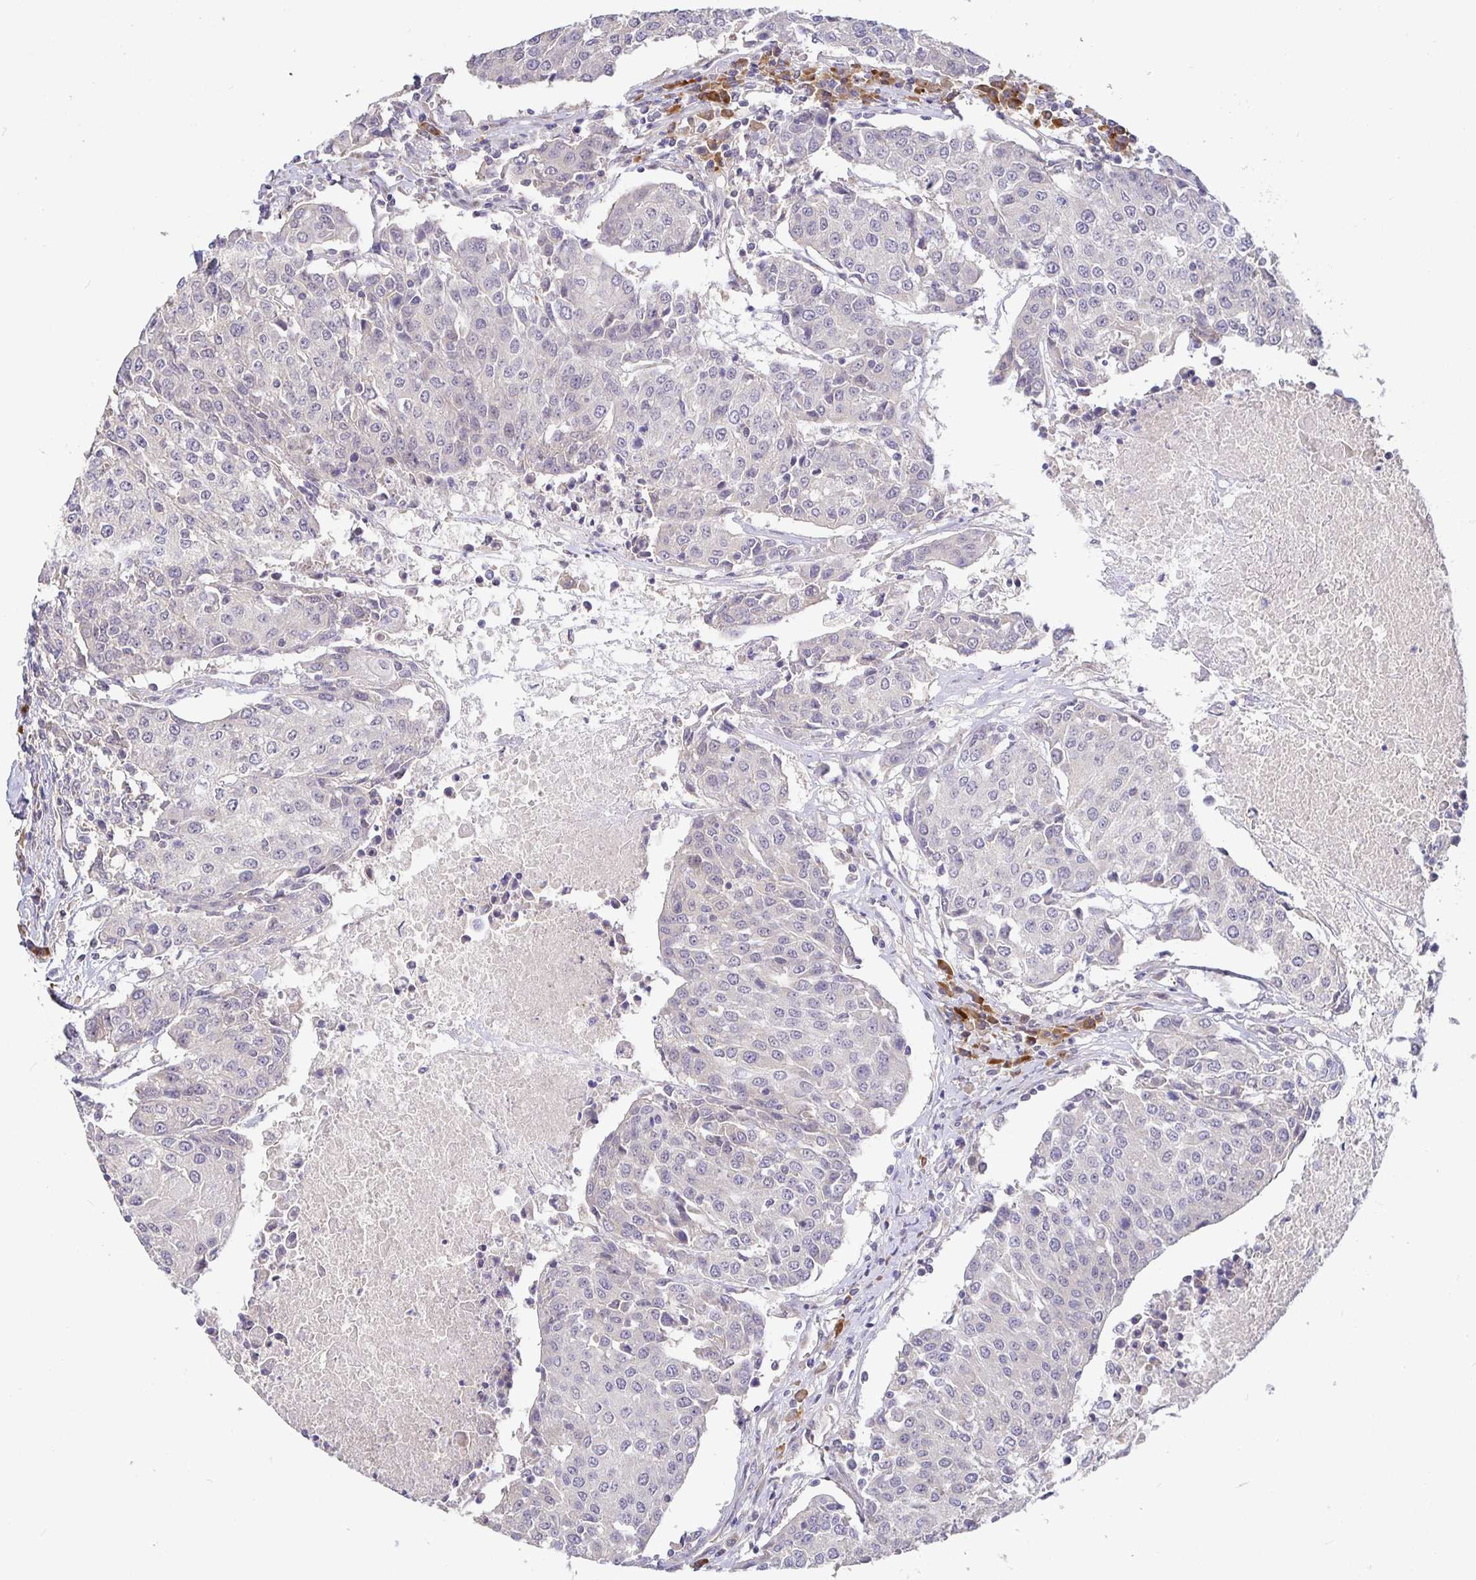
{"staining": {"intensity": "negative", "quantity": "none", "location": "none"}, "tissue": "urothelial cancer", "cell_type": "Tumor cells", "image_type": "cancer", "snomed": [{"axis": "morphology", "description": "Urothelial carcinoma, High grade"}, {"axis": "topography", "description": "Urinary bladder"}], "caption": "Urothelial carcinoma (high-grade) was stained to show a protein in brown. There is no significant positivity in tumor cells. The staining is performed using DAB brown chromogen with nuclei counter-stained in using hematoxylin.", "gene": "ZDHHC11", "patient": {"sex": "female", "age": 85}}